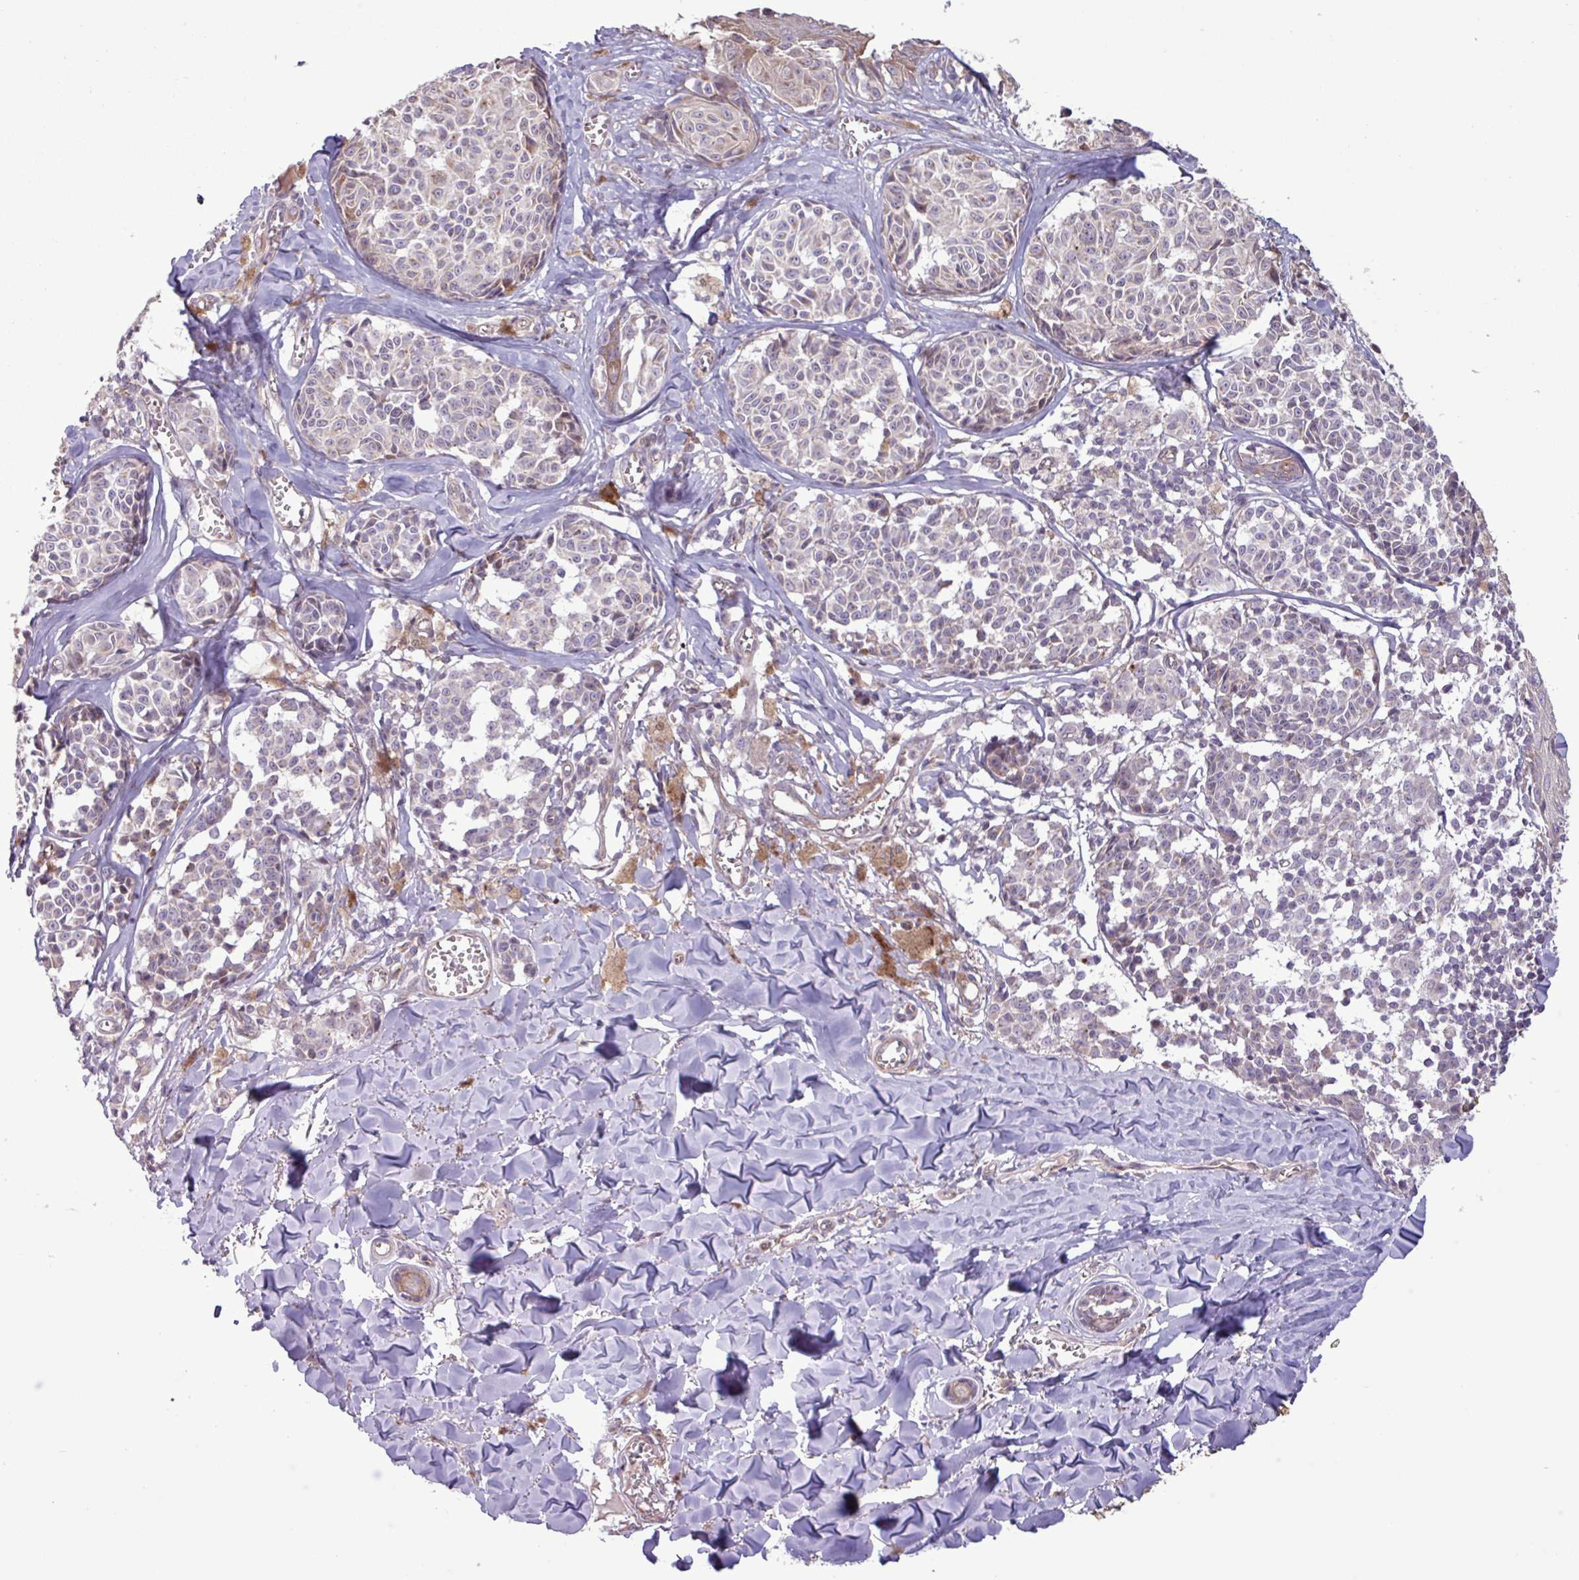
{"staining": {"intensity": "weak", "quantity": "<25%", "location": "cytoplasmic/membranous"}, "tissue": "melanoma", "cell_type": "Tumor cells", "image_type": "cancer", "snomed": [{"axis": "morphology", "description": "Malignant melanoma, NOS"}, {"axis": "topography", "description": "Skin"}], "caption": "This photomicrograph is of malignant melanoma stained with immunohistochemistry (IHC) to label a protein in brown with the nuclei are counter-stained blue. There is no staining in tumor cells.", "gene": "PDPR", "patient": {"sex": "female", "age": 43}}